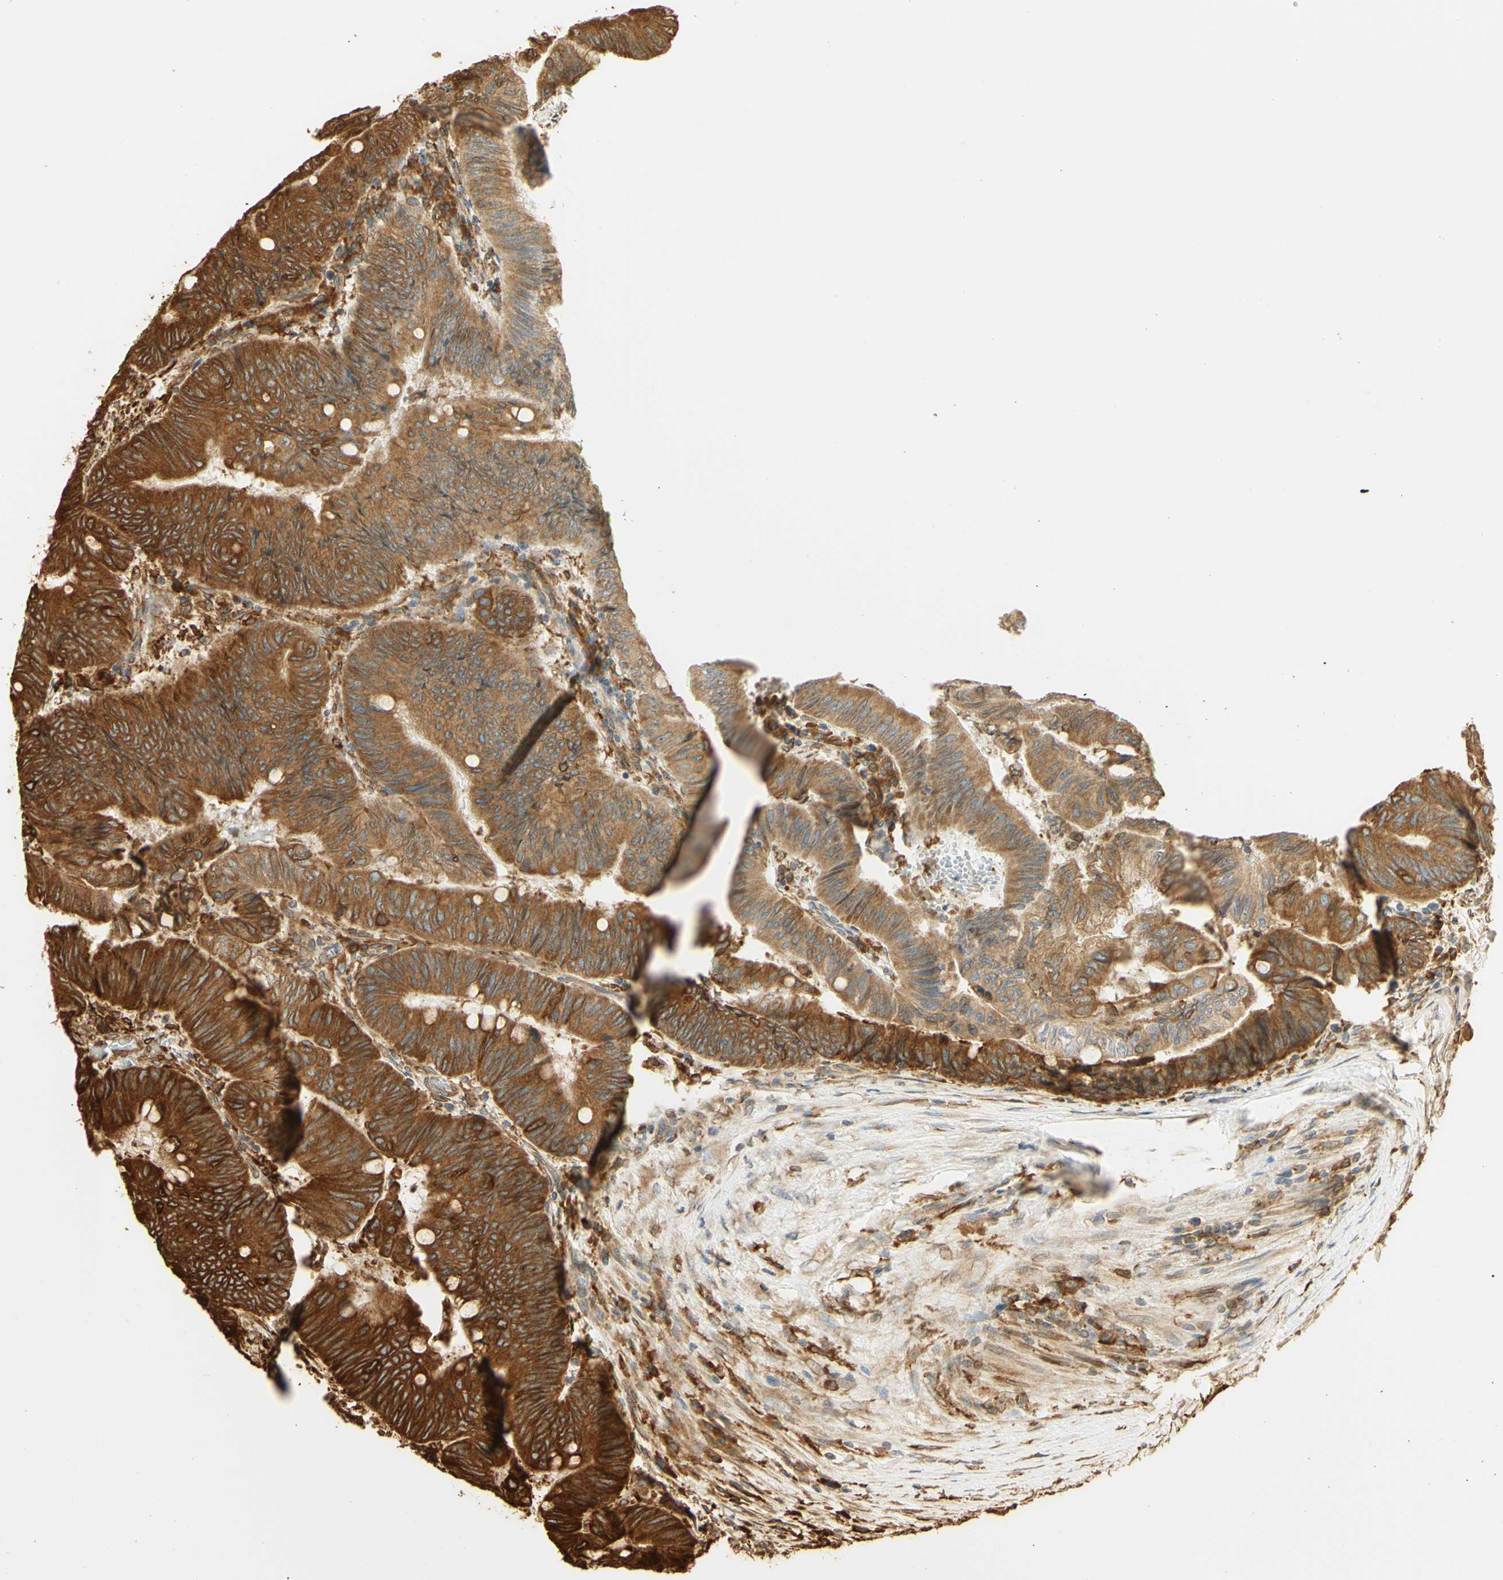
{"staining": {"intensity": "strong", "quantity": "25%-75%", "location": "cytoplasmic/membranous"}, "tissue": "colorectal cancer", "cell_type": "Tumor cells", "image_type": "cancer", "snomed": [{"axis": "morphology", "description": "Normal tissue, NOS"}, {"axis": "morphology", "description": "Adenocarcinoma, NOS"}, {"axis": "topography", "description": "Rectum"}, {"axis": "topography", "description": "Peripheral nerve tissue"}], "caption": "Colorectal cancer was stained to show a protein in brown. There is high levels of strong cytoplasmic/membranous expression in about 25%-75% of tumor cells. The staining is performed using DAB (3,3'-diaminobenzidine) brown chromogen to label protein expression. The nuclei are counter-stained blue using hematoxylin.", "gene": "CANX", "patient": {"sex": "male", "age": 92}}